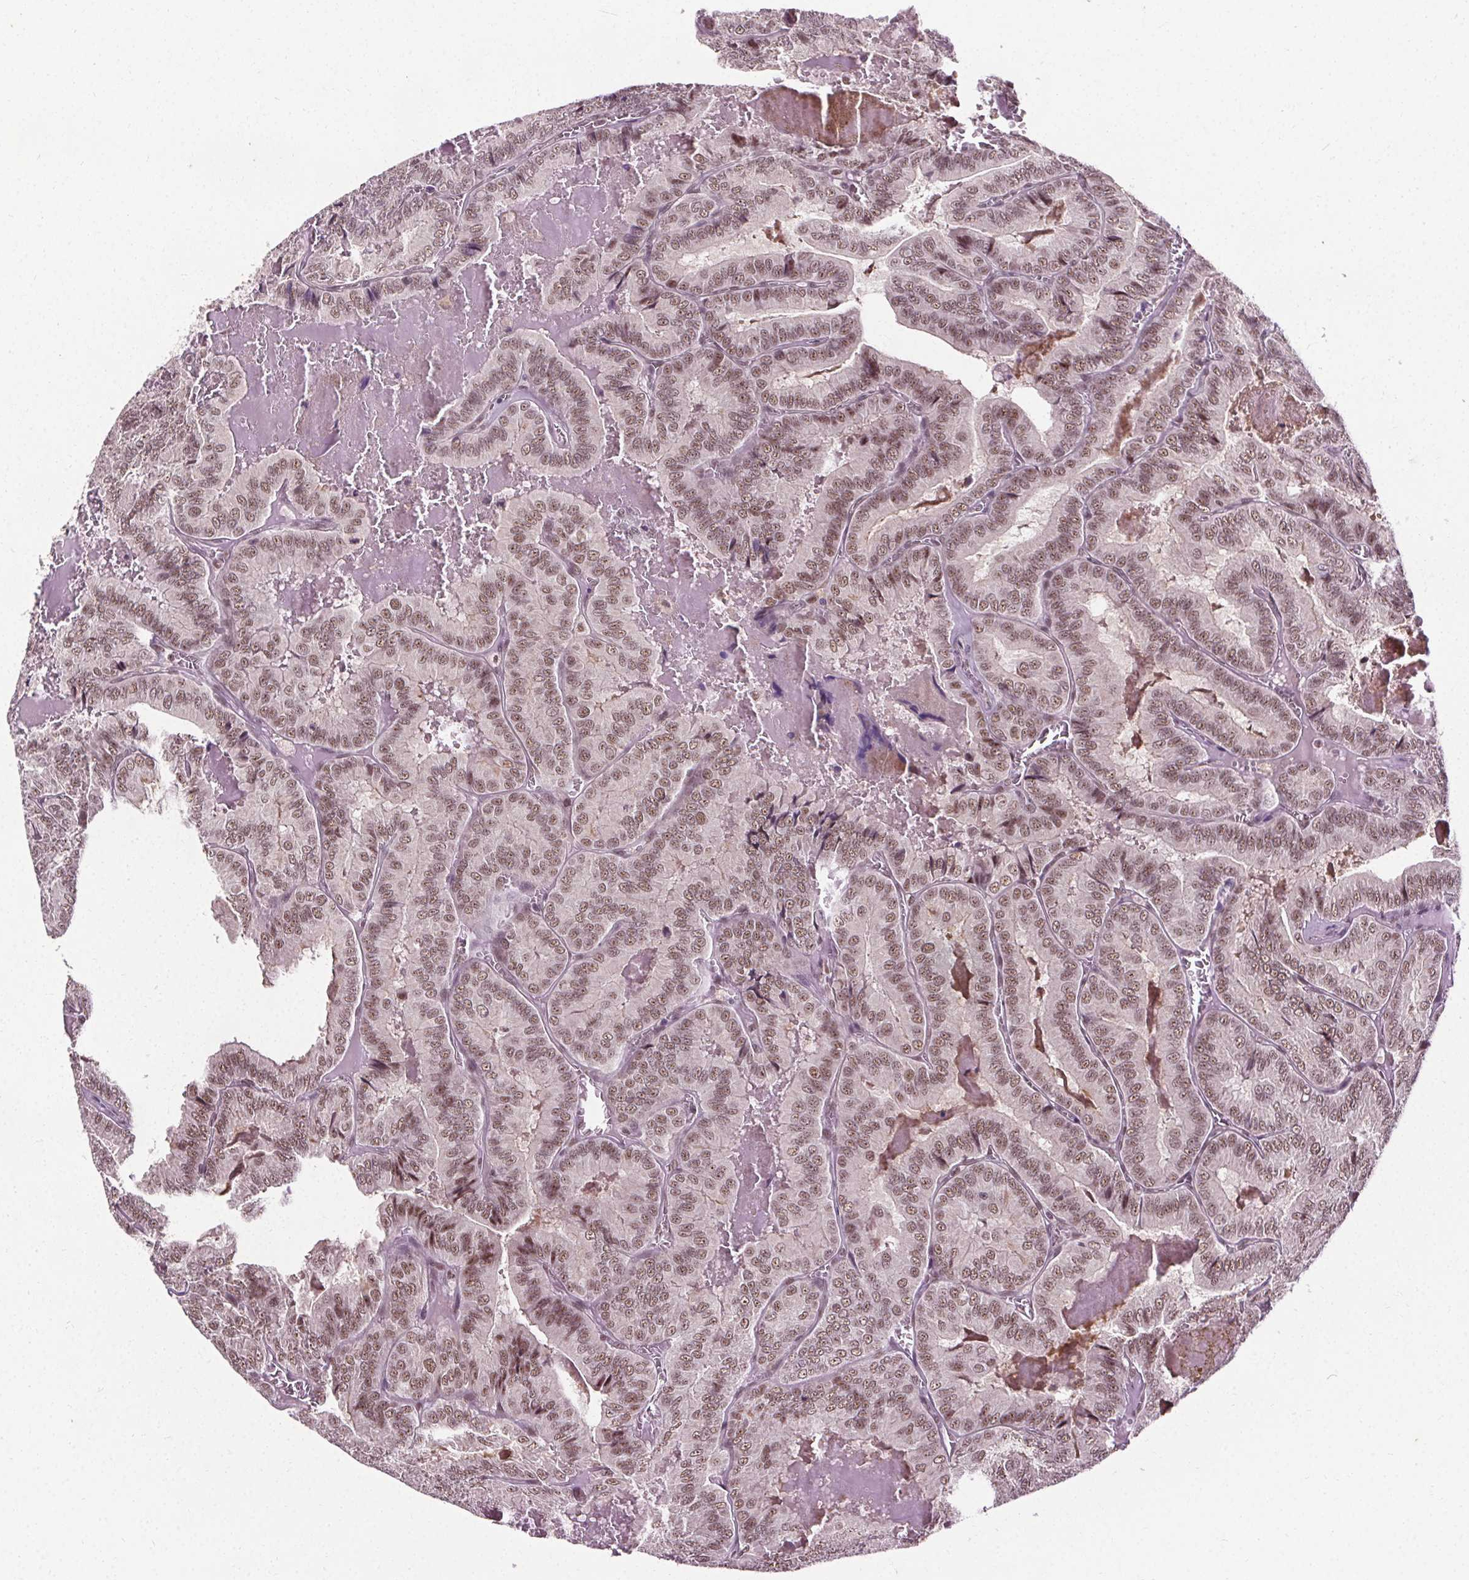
{"staining": {"intensity": "moderate", "quantity": ">75%", "location": "nuclear"}, "tissue": "thyroid cancer", "cell_type": "Tumor cells", "image_type": "cancer", "snomed": [{"axis": "morphology", "description": "Papillary adenocarcinoma, NOS"}, {"axis": "topography", "description": "Thyroid gland"}], "caption": "Immunohistochemical staining of human thyroid cancer (papillary adenocarcinoma) demonstrates medium levels of moderate nuclear protein positivity in about >75% of tumor cells. Nuclei are stained in blue.", "gene": "MED6", "patient": {"sex": "female", "age": 75}}